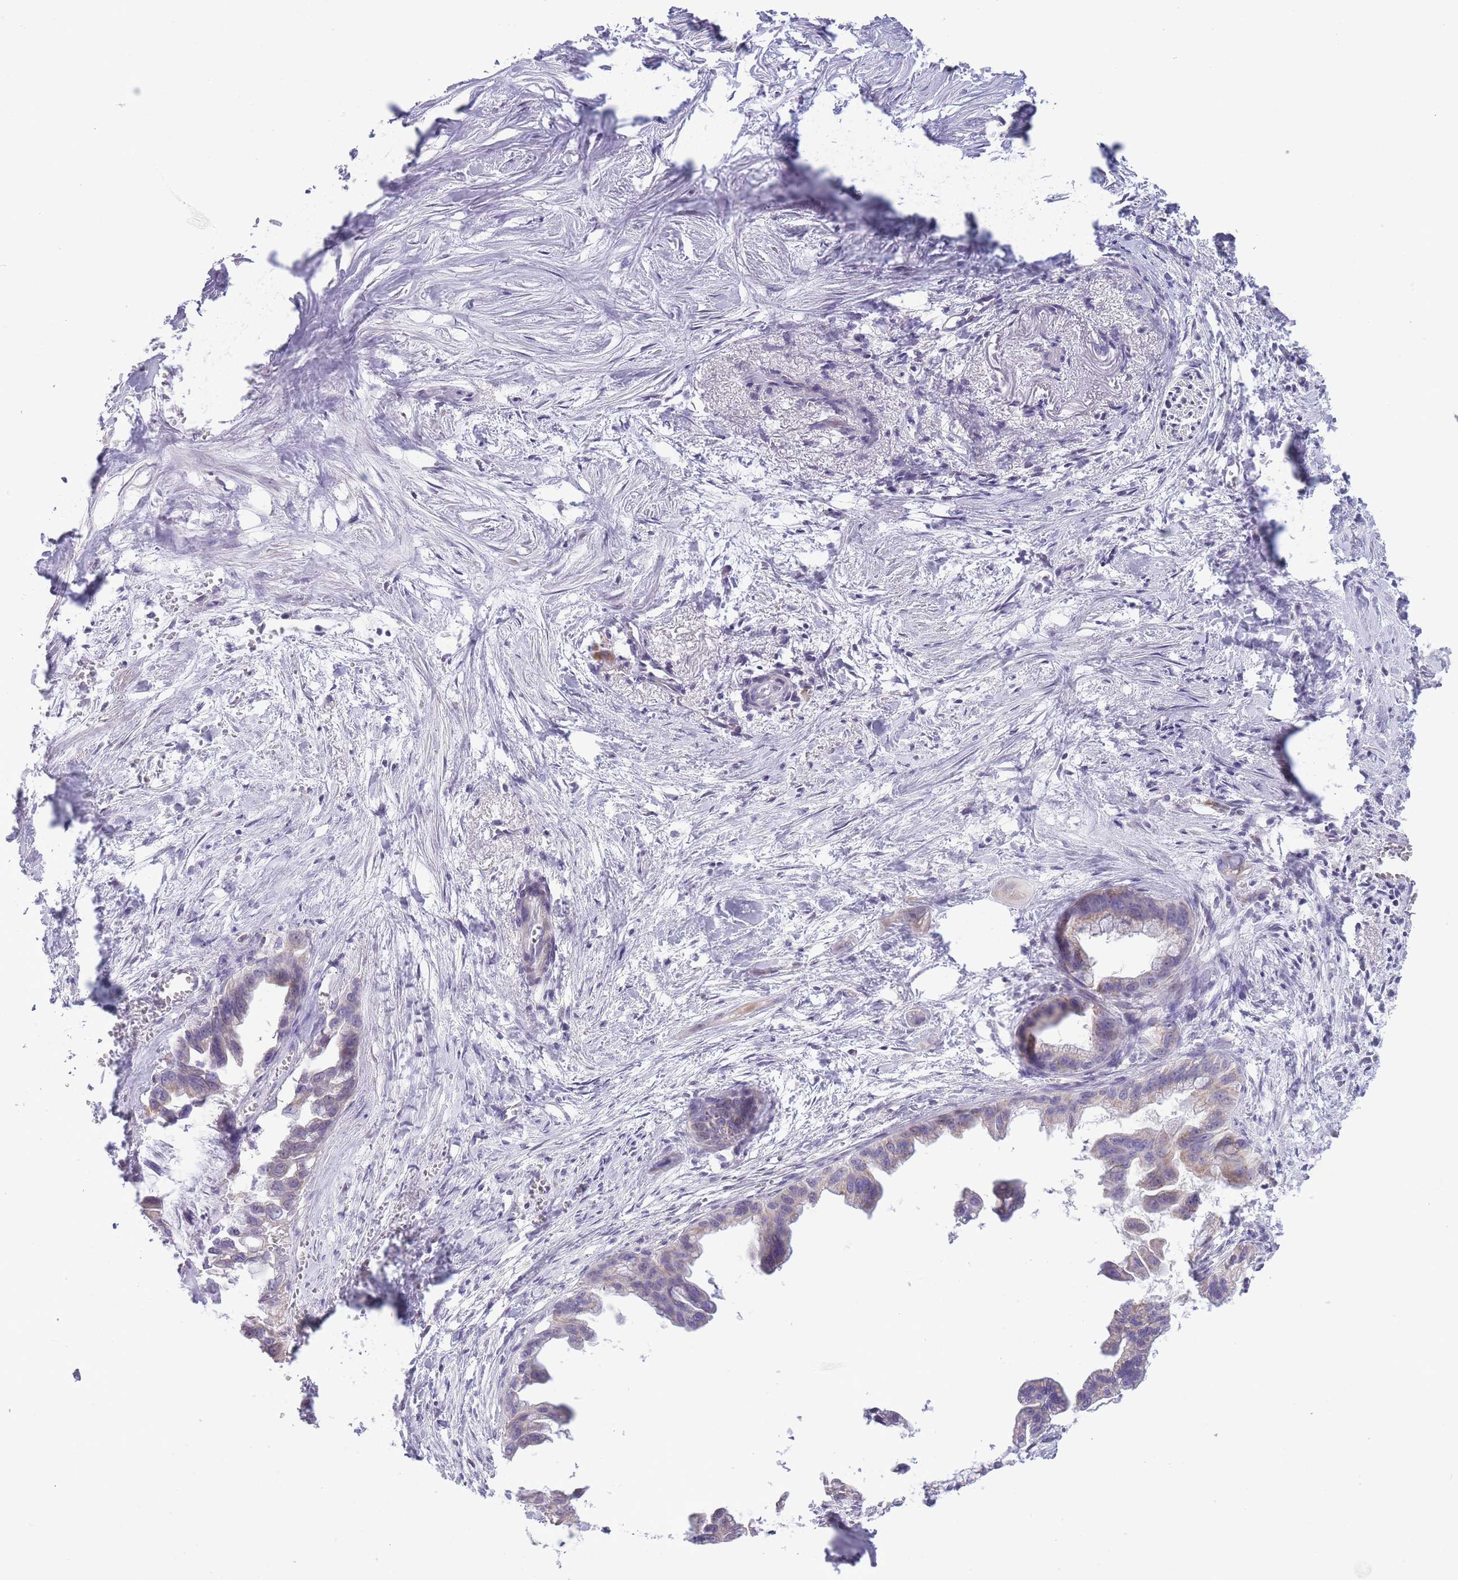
{"staining": {"intensity": "weak", "quantity": "<25%", "location": "cytoplasmic/membranous"}, "tissue": "pancreatic cancer", "cell_type": "Tumor cells", "image_type": "cancer", "snomed": [{"axis": "morphology", "description": "Adenocarcinoma, NOS"}, {"axis": "topography", "description": "Pancreas"}], "caption": "IHC image of neoplastic tissue: human adenocarcinoma (pancreatic) stained with DAB (3,3'-diaminobenzidine) reveals no significant protein positivity in tumor cells.", "gene": "ZBTB24", "patient": {"sex": "male", "age": 61}}